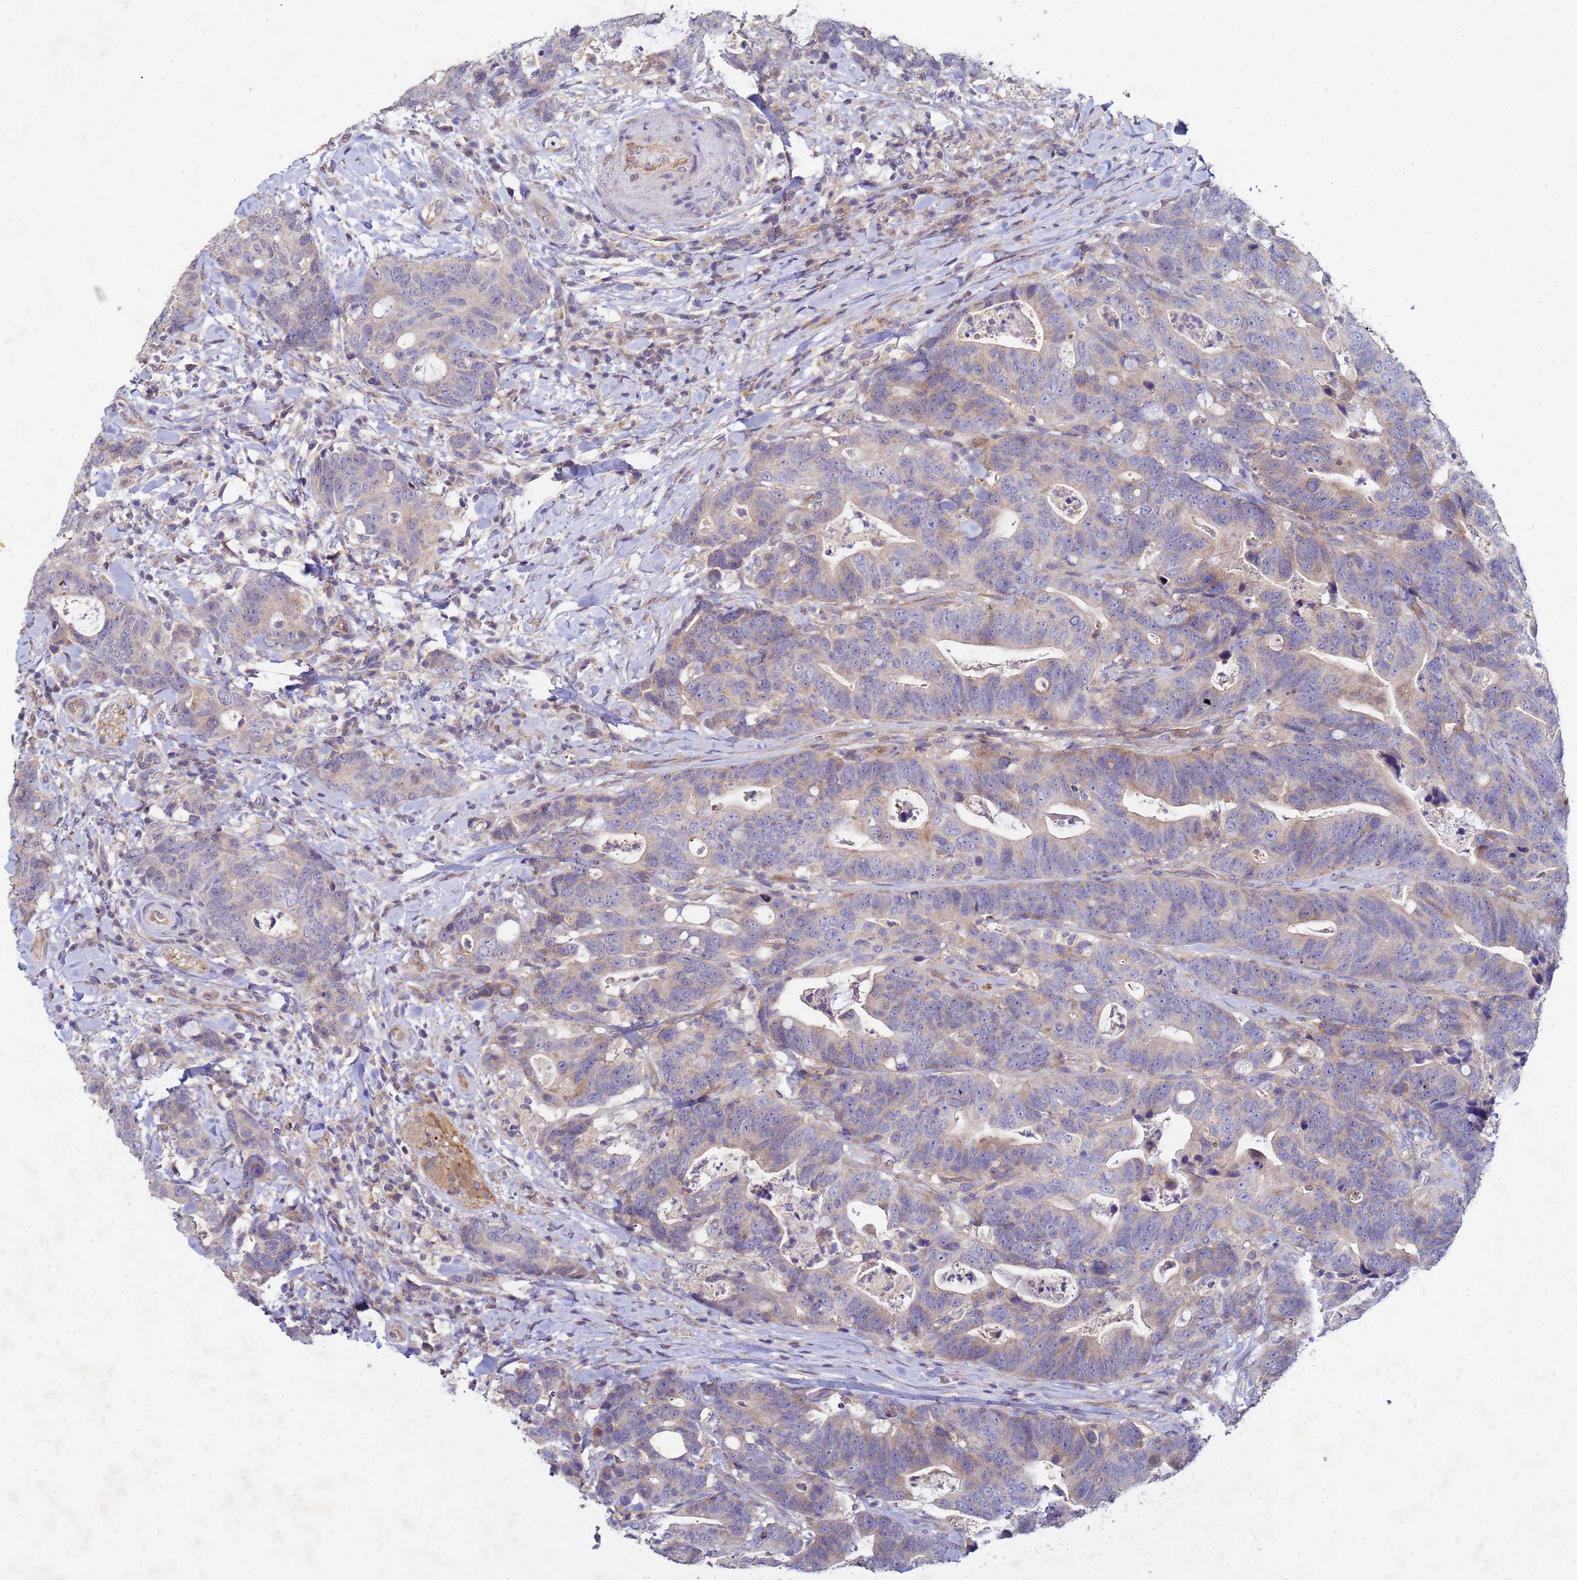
{"staining": {"intensity": "moderate", "quantity": "<25%", "location": "cytoplasmic/membranous"}, "tissue": "colorectal cancer", "cell_type": "Tumor cells", "image_type": "cancer", "snomed": [{"axis": "morphology", "description": "Adenocarcinoma, NOS"}, {"axis": "topography", "description": "Colon"}], "caption": "The micrograph exhibits a brown stain indicating the presence of a protein in the cytoplasmic/membranous of tumor cells in colorectal adenocarcinoma.", "gene": "CDC34", "patient": {"sex": "female", "age": 82}}